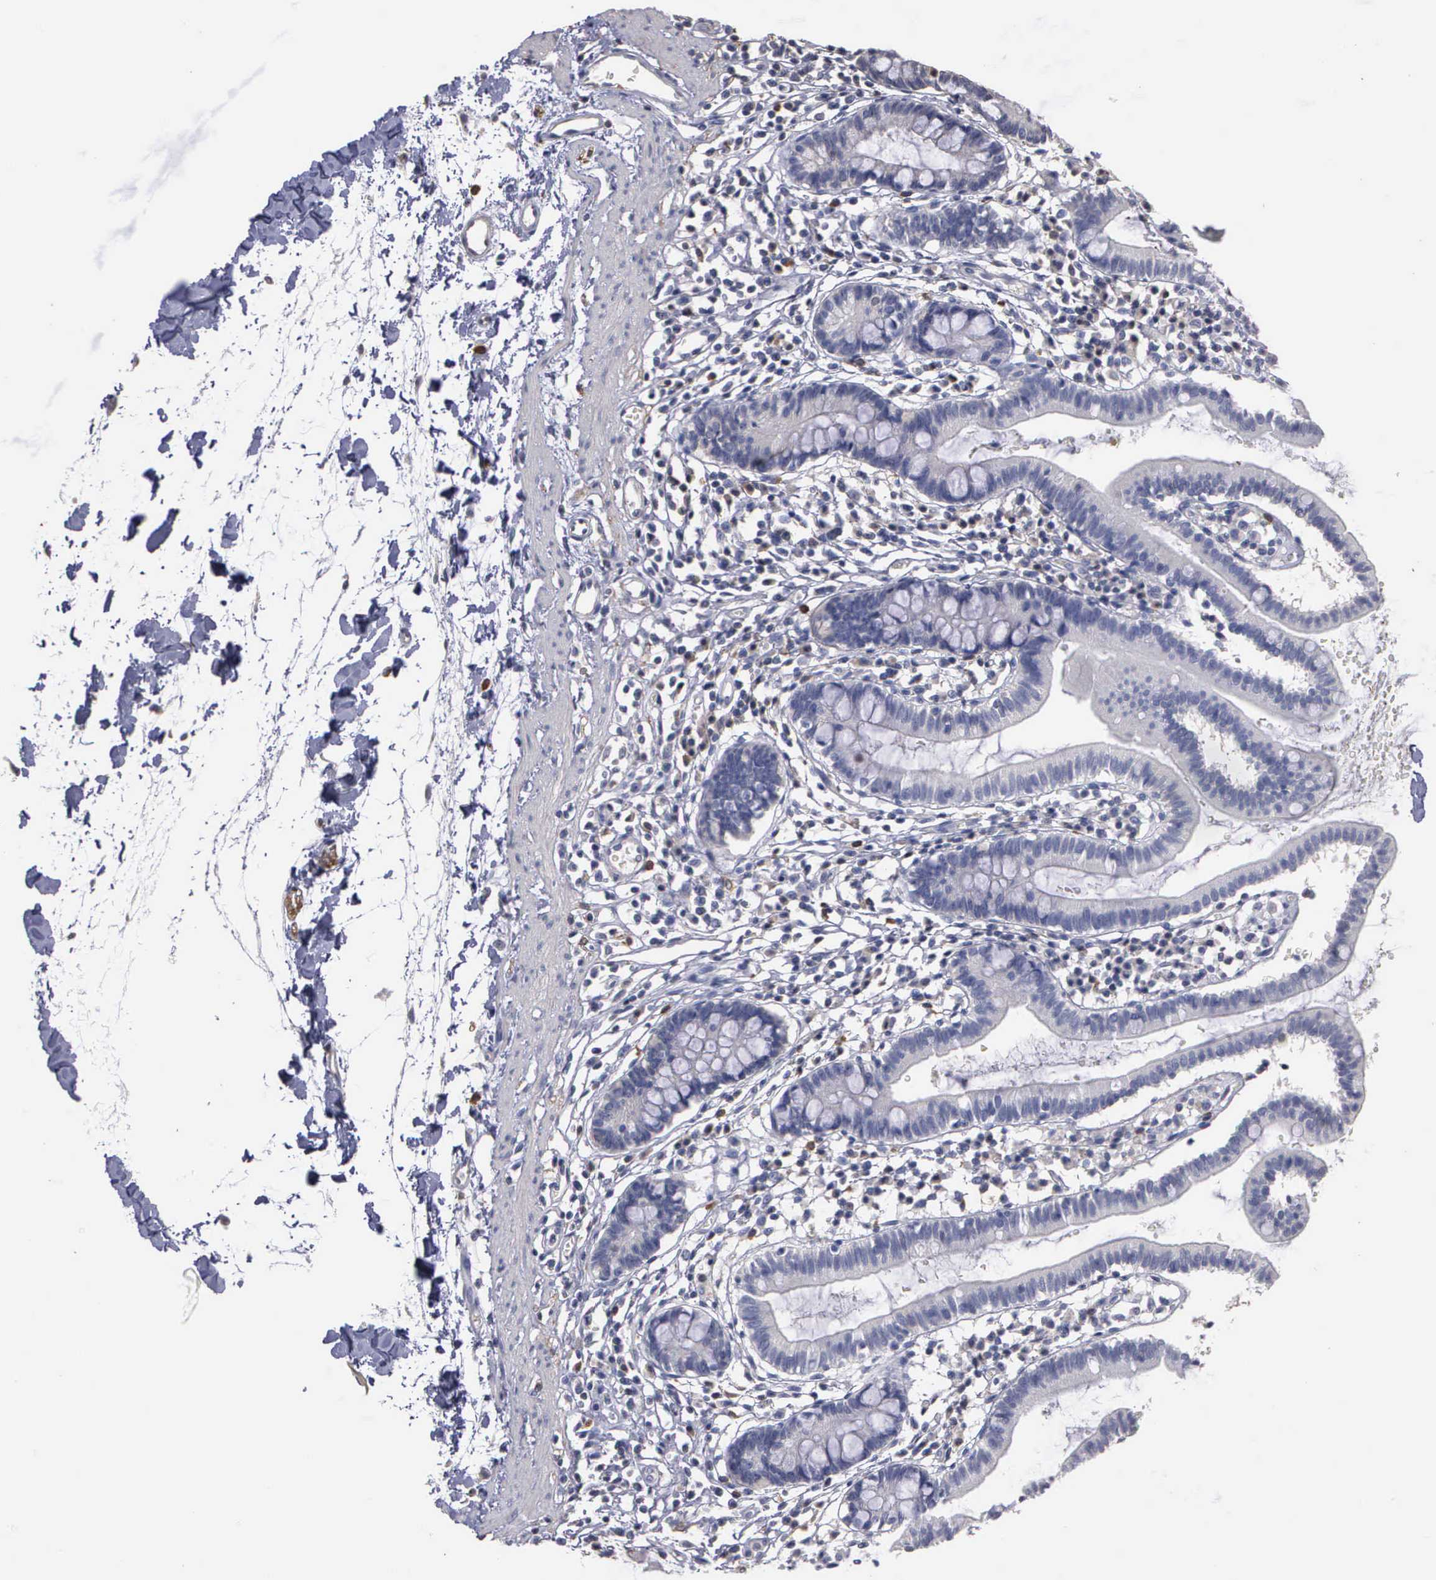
{"staining": {"intensity": "negative", "quantity": "none", "location": "none"}, "tissue": "small intestine", "cell_type": "Glandular cells", "image_type": "normal", "snomed": [{"axis": "morphology", "description": "Normal tissue, NOS"}, {"axis": "topography", "description": "Small intestine"}], "caption": "Immunohistochemistry histopathology image of unremarkable small intestine: small intestine stained with DAB reveals no significant protein staining in glandular cells.", "gene": "ENO3", "patient": {"sex": "female", "age": 37}}